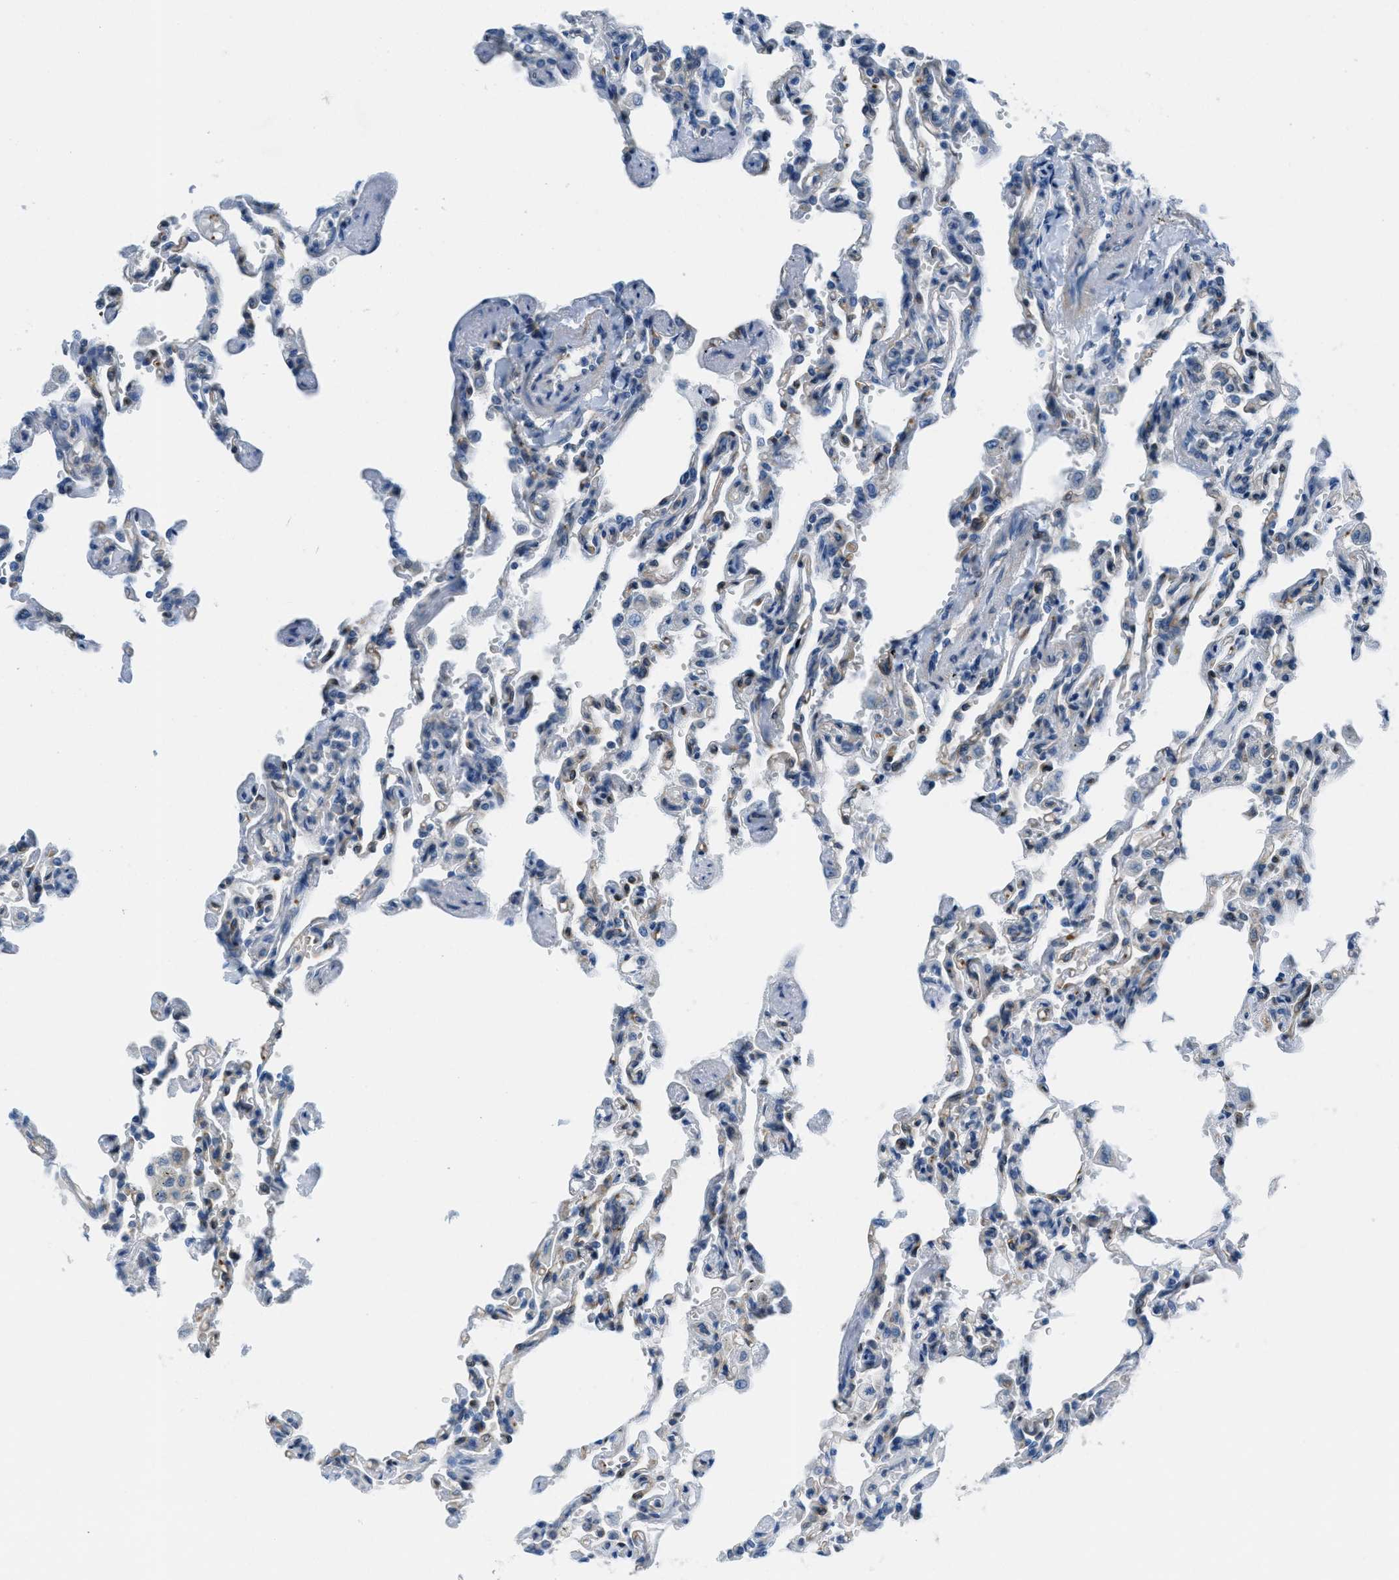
{"staining": {"intensity": "weak", "quantity": "<25%", "location": "cytoplasmic/membranous"}, "tissue": "lung", "cell_type": "Alveolar cells", "image_type": "normal", "snomed": [{"axis": "morphology", "description": "Normal tissue, NOS"}, {"axis": "topography", "description": "Lung"}], "caption": "This is a histopathology image of IHC staining of normal lung, which shows no staining in alveolar cells.", "gene": "MAPRE2", "patient": {"sex": "male", "age": 21}}